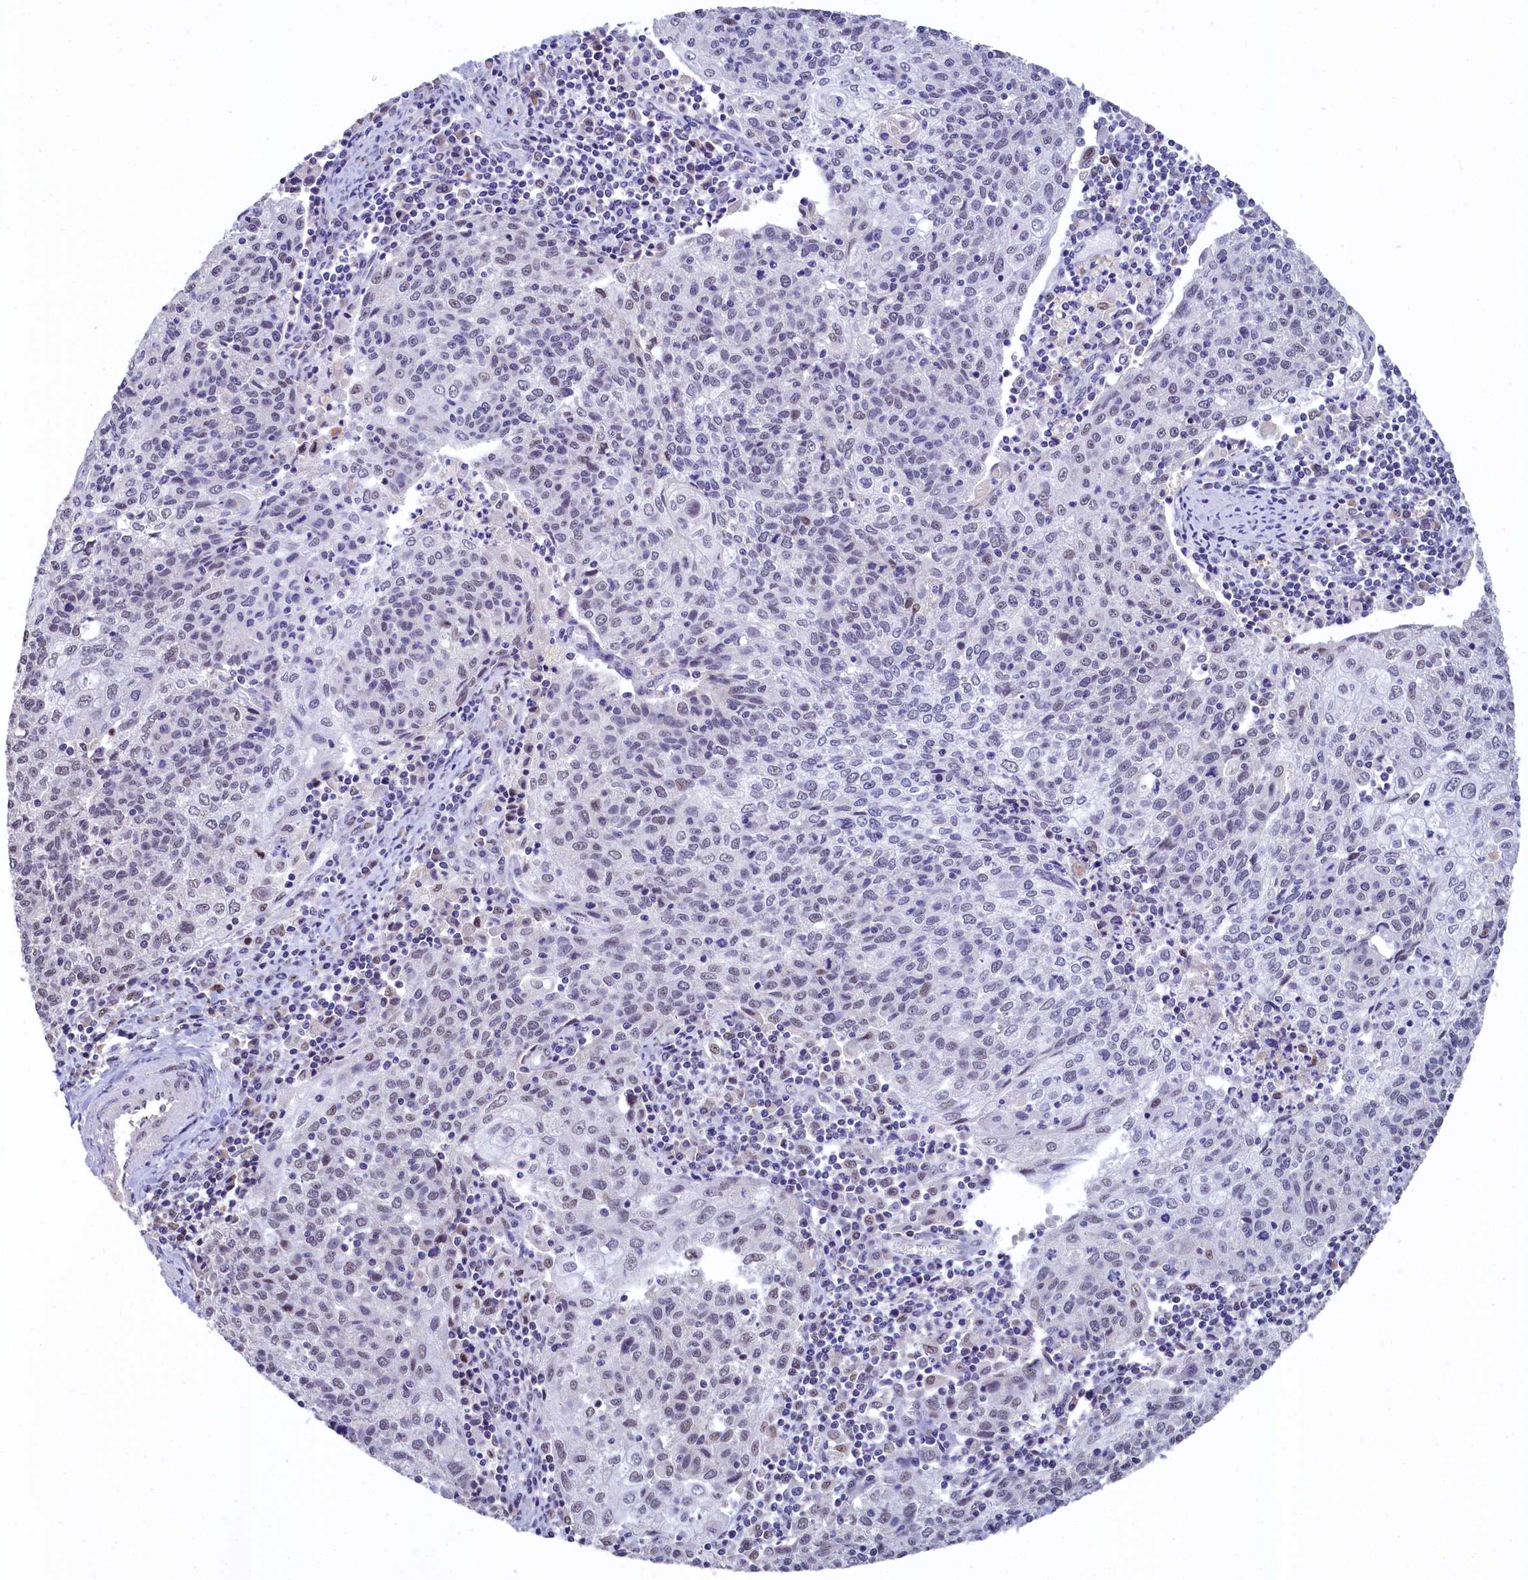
{"staining": {"intensity": "negative", "quantity": "none", "location": "none"}, "tissue": "cervical cancer", "cell_type": "Tumor cells", "image_type": "cancer", "snomed": [{"axis": "morphology", "description": "Squamous cell carcinoma, NOS"}, {"axis": "topography", "description": "Cervix"}], "caption": "Human cervical cancer (squamous cell carcinoma) stained for a protein using immunohistochemistry (IHC) reveals no positivity in tumor cells.", "gene": "HECTD4", "patient": {"sex": "female", "age": 48}}